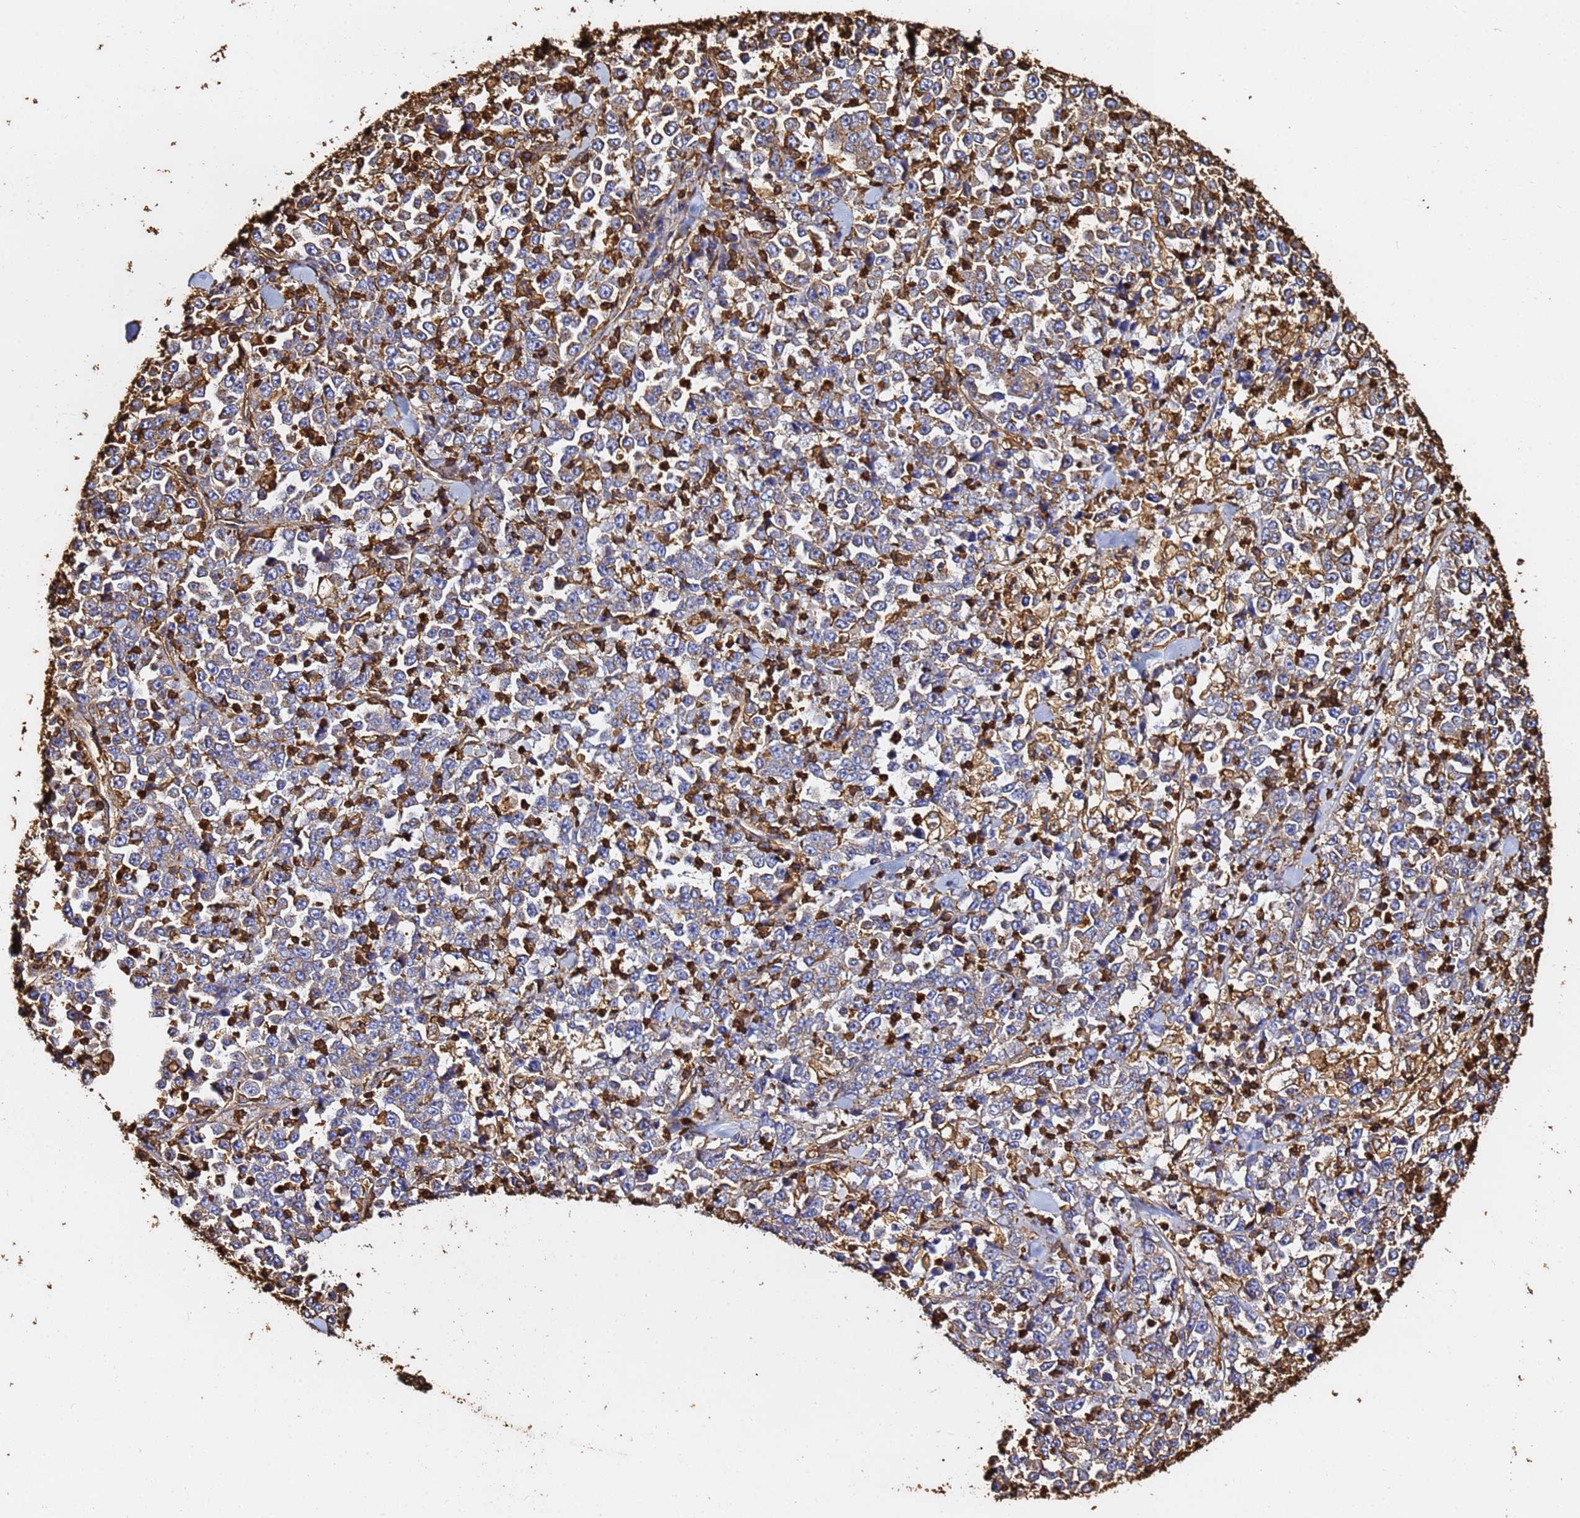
{"staining": {"intensity": "moderate", "quantity": "<25%", "location": "cytoplasmic/membranous"}, "tissue": "stomach cancer", "cell_type": "Tumor cells", "image_type": "cancer", "snomed": [{"axis": "morphology", "description": "Normal tissue, NOS"}, {"axis": "morphology", "description": "Adenocarcinoma, NOS"}, {"axis": "topography", "description": "Stomach, upper"}, {"axis": "topography", "description": "Stomach"}], "caption": "A brown stain labels moderate cytoplasmic/membranous expression of a protein in human stomach adenocarcinoma tumor cells.", "gene": "ACTB", "patient": {"sex": "male", "age": 59}}